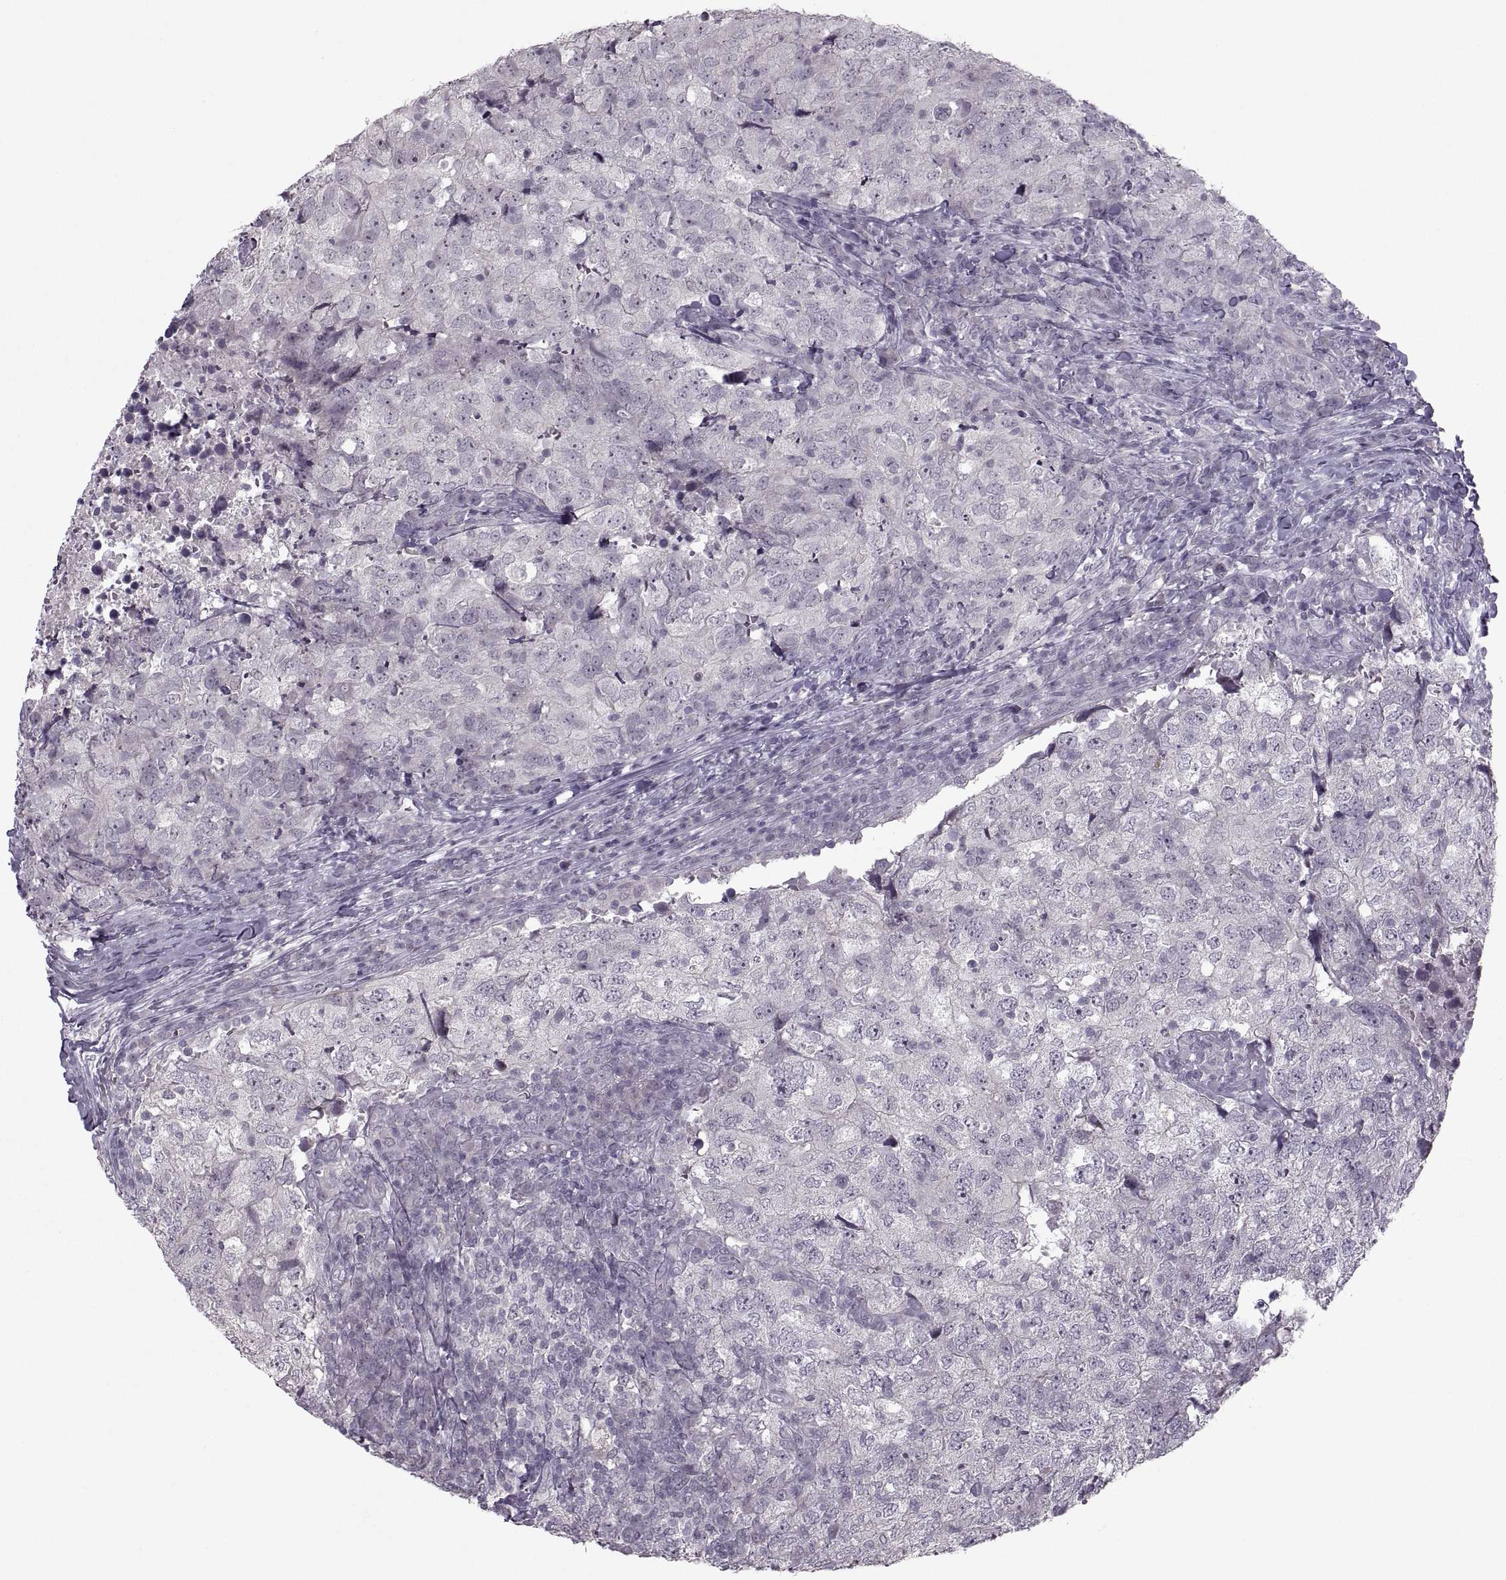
{"staining": {"intensity": "negative", "quantity": "none", "location": "none"}, "tissue": "breast cancer", "cell_type": "Tumor cells", "image_type": "cancer", "snomed": [{"axis": "morphology", "description": "Duct carcinoma"}, {"axis": "topography", "description": "Breast"}], "caption": "Immunohistochemistry photomicrograph of human breast cancer (intraductal carcinoma) stained for a protein (brown), which demonstrates no expression in tumor cells.", "gene": "MGAT4D", "patient": {"sex": "female", "age": 30}}